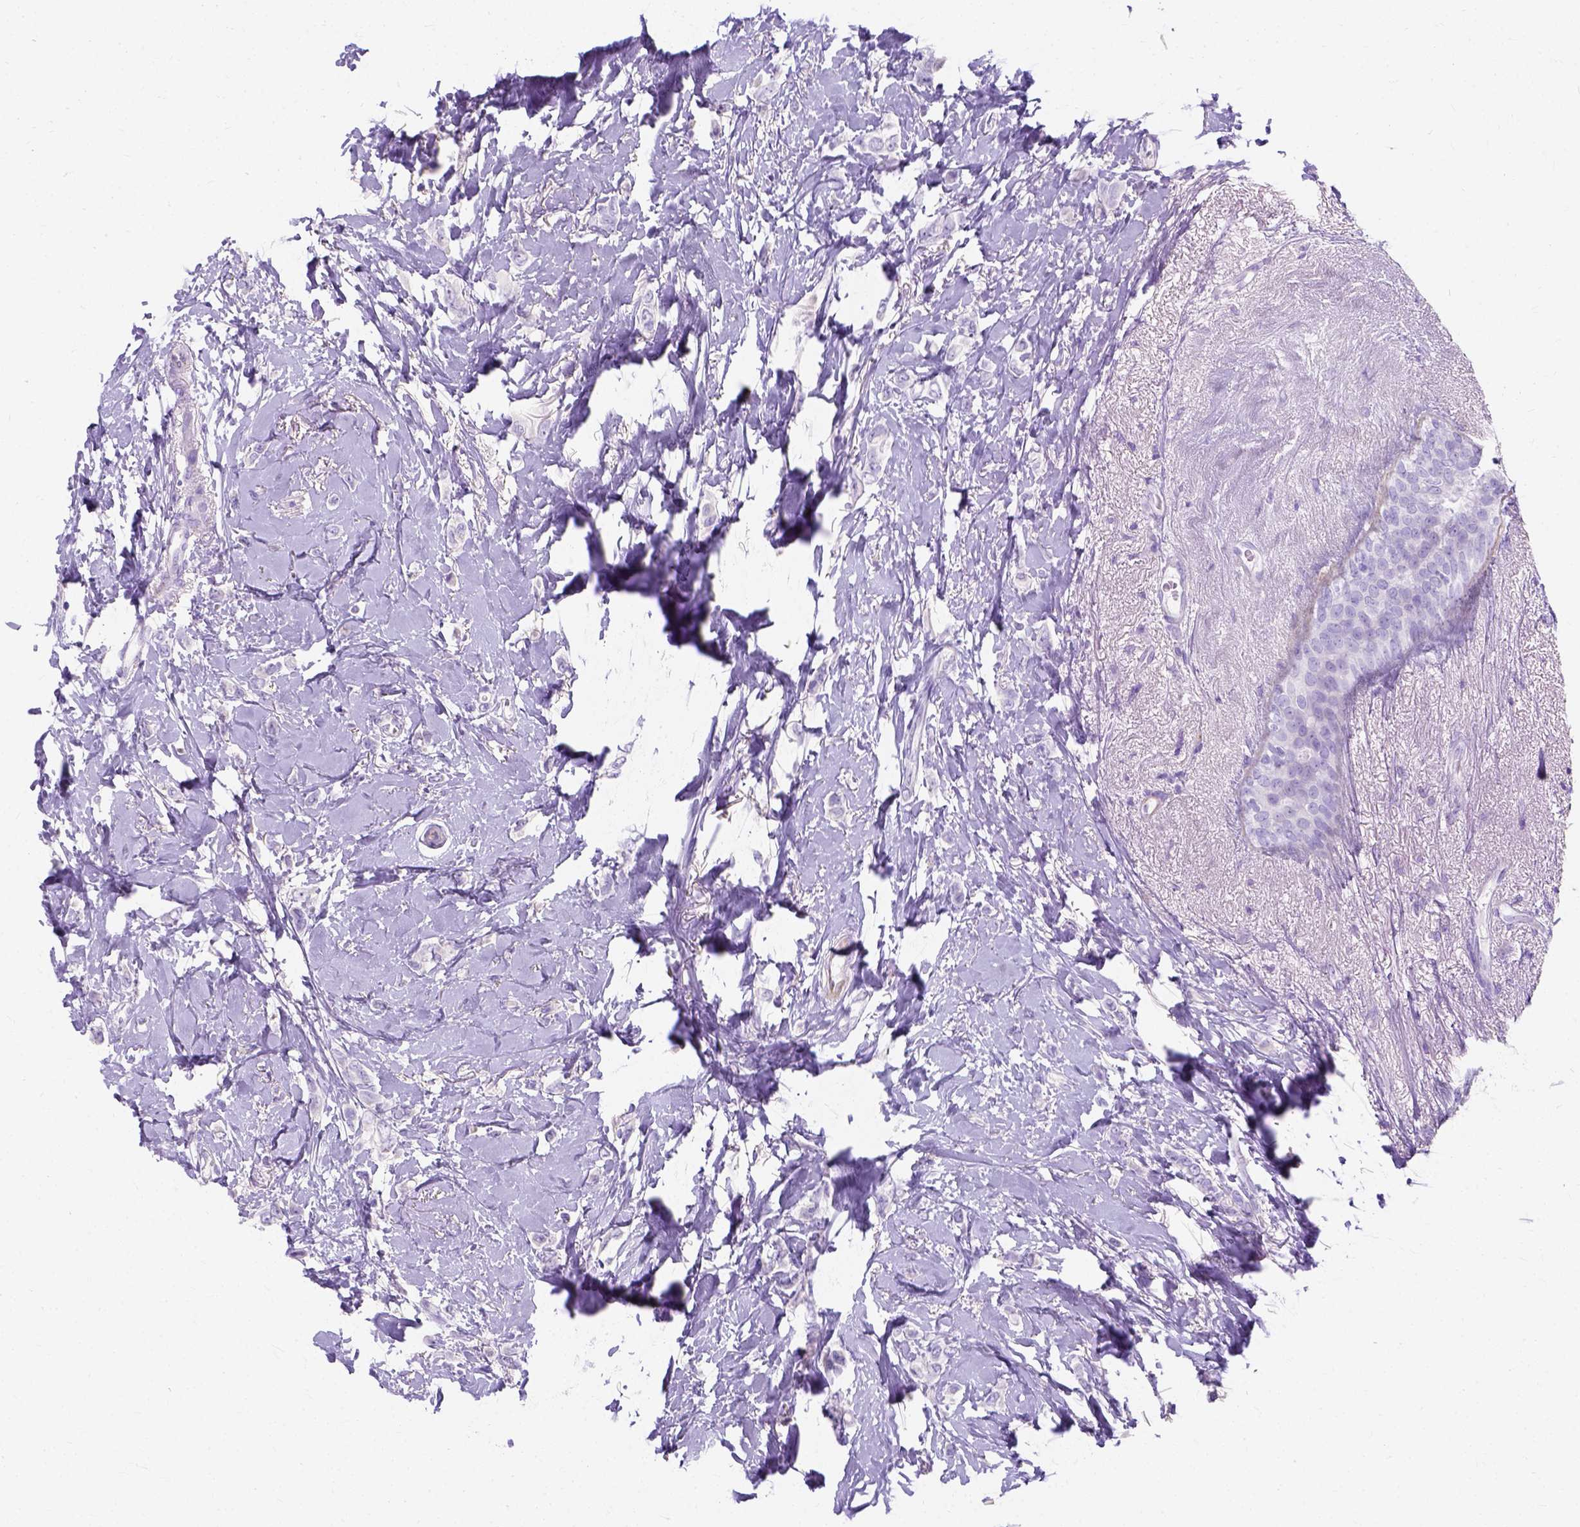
{"staining": {"intensity": "negative", "quantity": "none", "location": "none"}, "tissue": "breast cancer", "cell_type": "Tumor cells", "image_type": "cancer", "snomed": [{"axis": "morphology", "description": "Lobular carcinoma"}, {"axis": "topography", "description": "Breast"}], "caption": "Immunohistochemical staining of human breast lobular carcinoma exhibits no significant staining in tumor cells. (Stains: DAB immunohistochemistry (IHC) with hematoxylin counter stain, Microscopy: brightfield microscopy at high magnification).", "gene": "MYH15", "patient": {"sex": "female", "age": 66}}